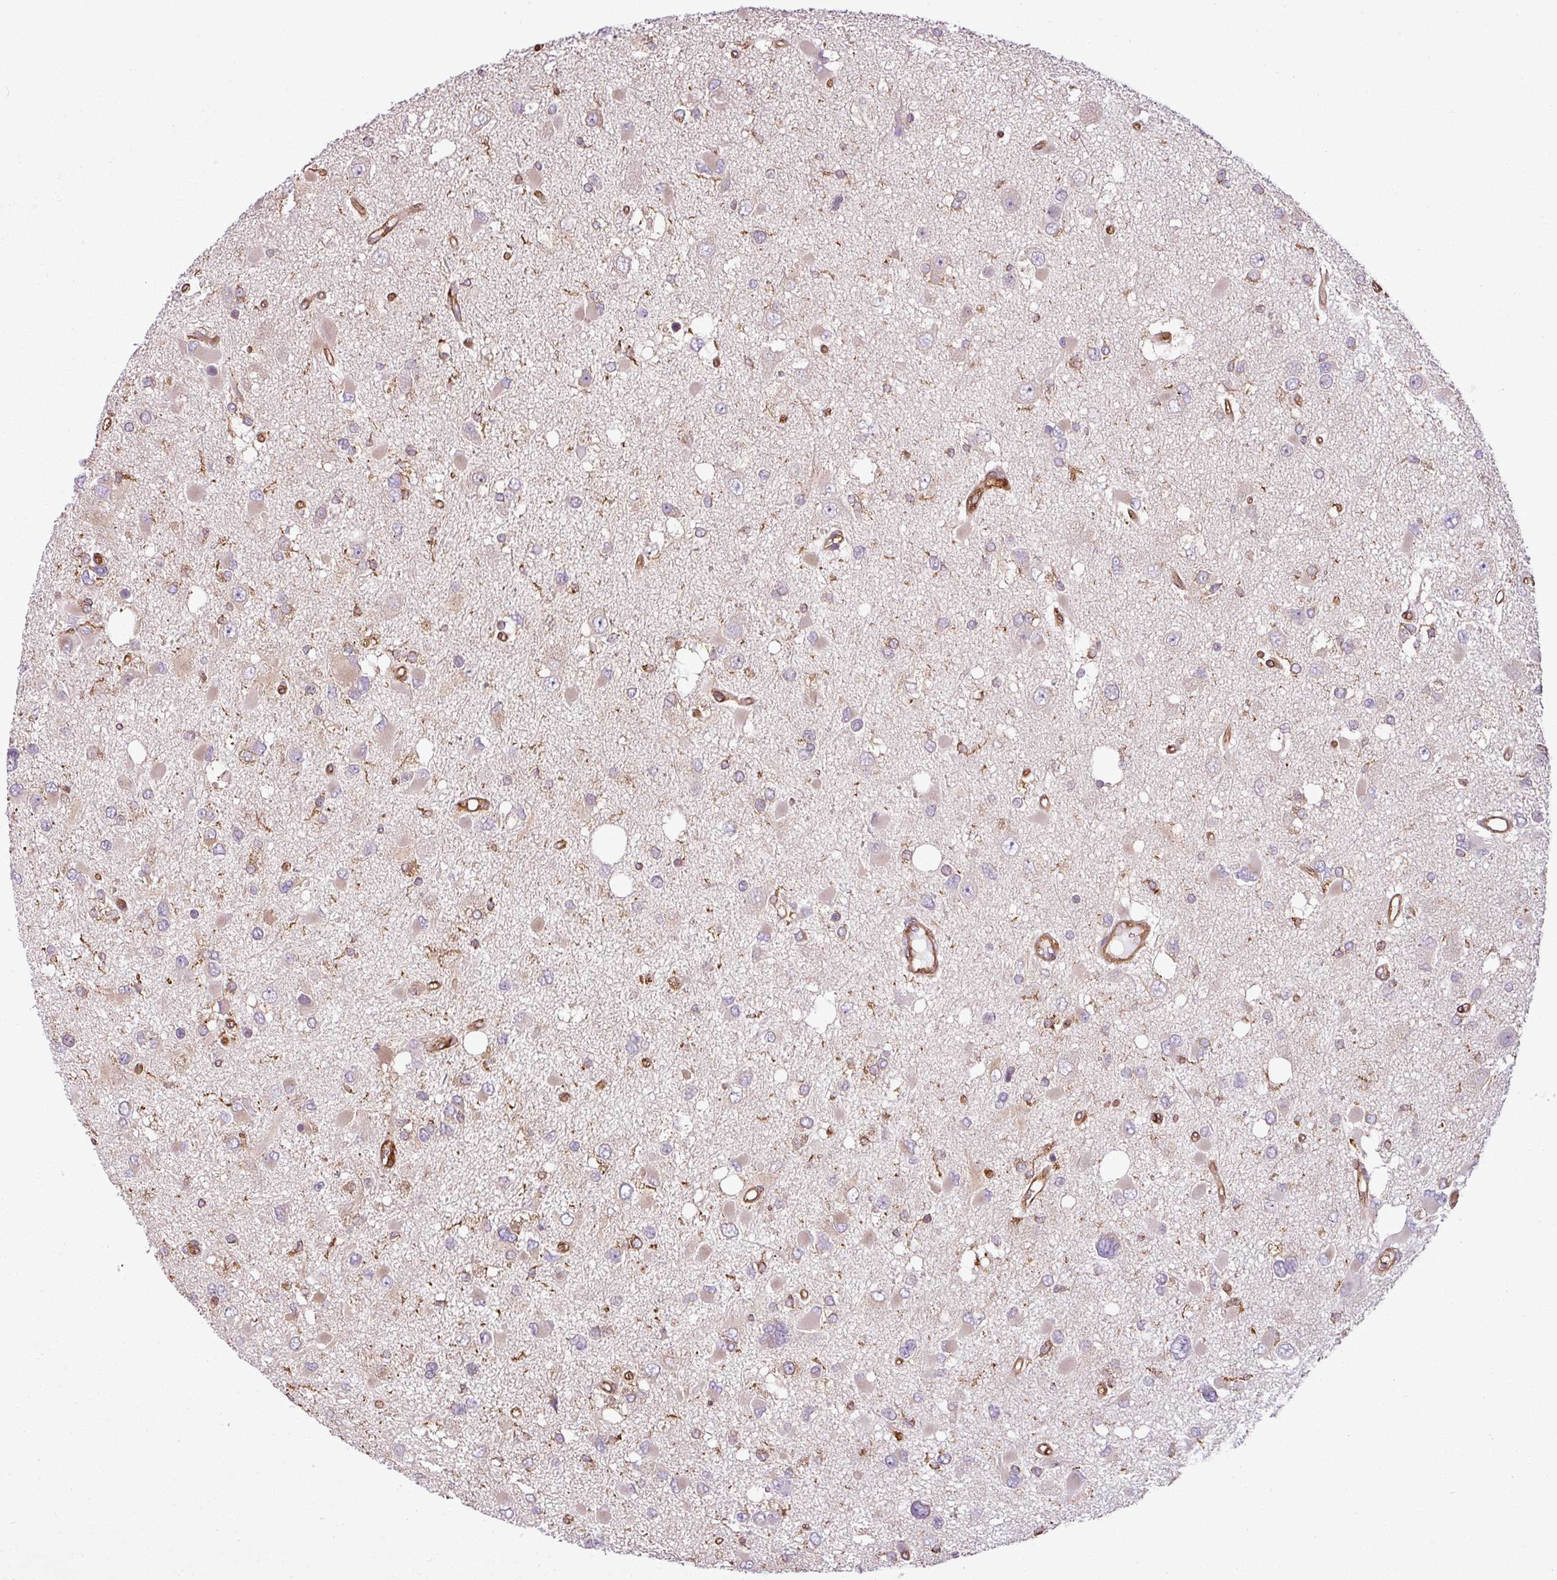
{"staining": {"intensity": "negative", "quantity": "none", "location": "none"}, "tissue": "glioma", "cell_type": "Tumor cells", "image_type": "cancer", "snomed": [{"axis": "morphology", "description": "Glioma, malignant, High grade"}, {"axis": "topography", "description": "Brain"}], "caption": "An image of high-grade glioma (malignant) stained for a protein reveals no brown staining in tumor cells. (Brightfield microscopy of DAB (3,3'-diaminobenzidine) immunohistochemistry (IHC) at high magnification).", "gene": "PACSIN2", "patient": {"sex": "male", "age": 53}}